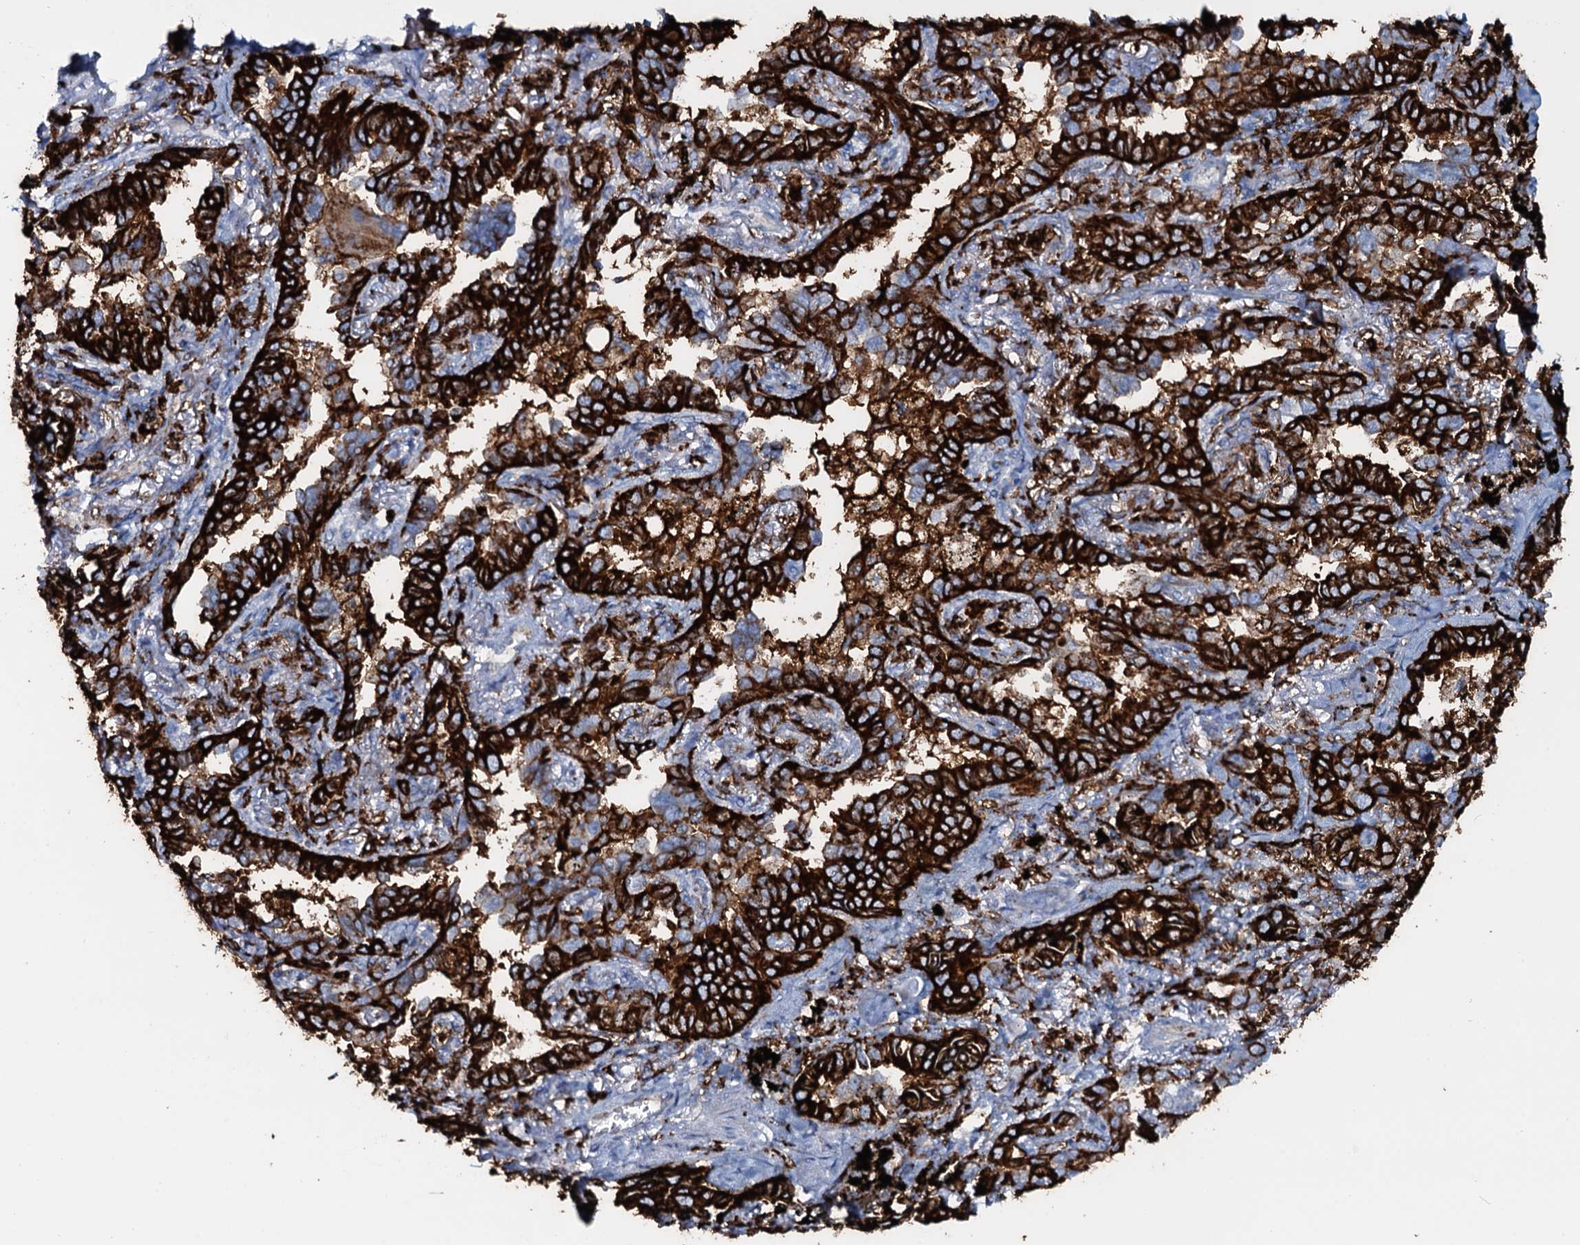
{"staining": {"intensity": "strong", "quantity": ">75%", "location": "cytoplasmic/membranous"}, "tissue": "lung cancer", "cell_type": "Tumor cells", "image_type": "cancer", "snomed": [{"axis": "morphology", "description": "Adenocarcinoma, NOS"}, {"axis": "topography", "description": "Lung"}], "caption": "Protein staining of lung adenocarcinoma tissue demonstrates strong cytoplasmic/membranous expression in about >75% of tumor cells.", "gene": "OSBPL2", "patient": {"sex": "male", "age": 67}}